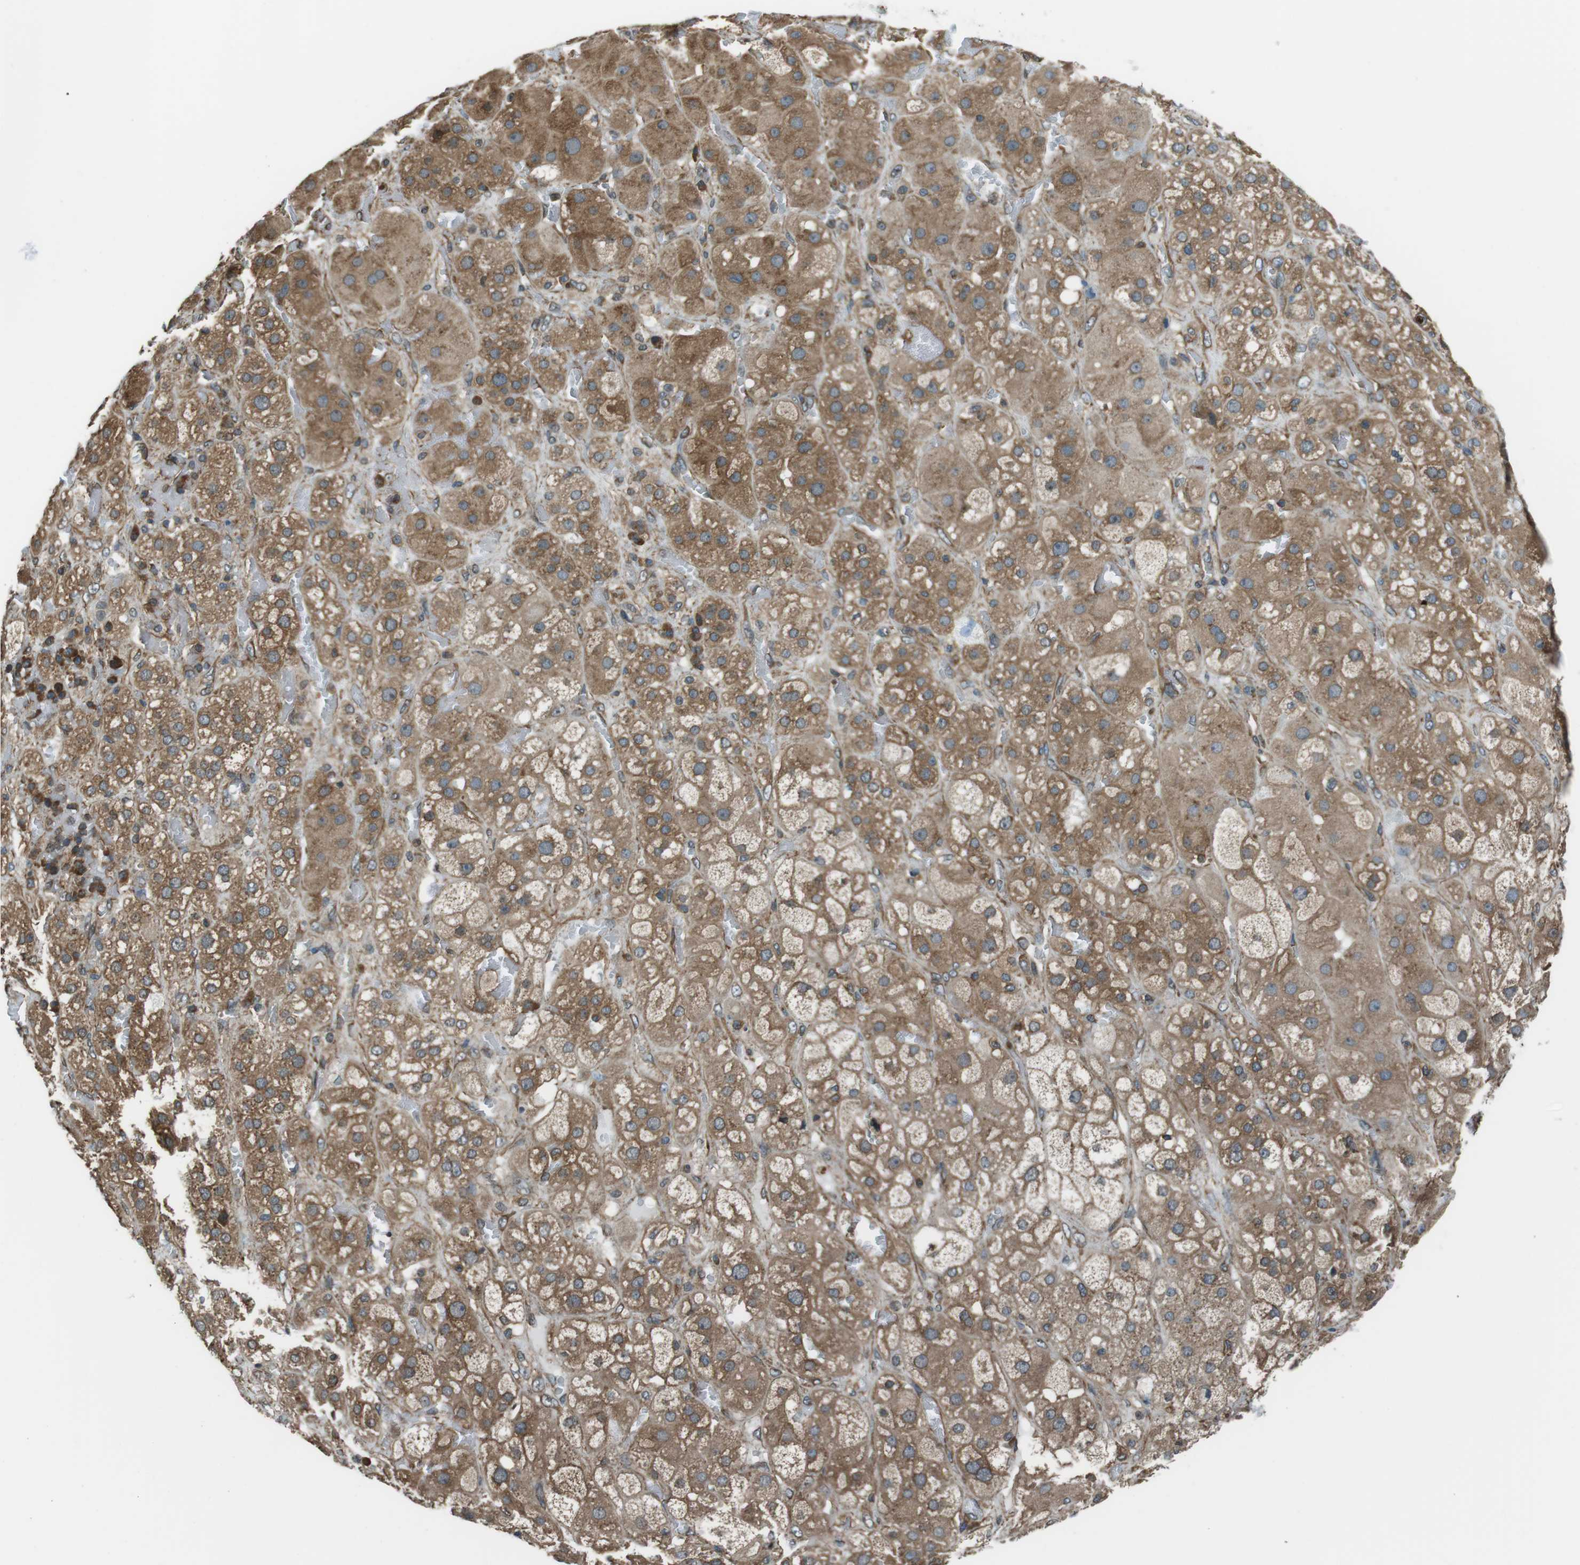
{"staining": {"intensity": "moderate", "quantity": ">75%", "location": "cytoplasmic/membranous"}, "tissue": "adrenal gland", "cell_type": "Glandular cells", "image_type": "normal", "snomed": [{"axis": "morphology", "description": "Normal tissue, NOS"}, {"axis": "topography", "description": "Adrenal gland"}], "caption": "A brown stain highlights moderate cytoplasmic/membranous staining of a protein in glandular cells of benign human adrenal gland.", "gene": "PA2G4", "patient": {"sex": "female", "age": 47}}